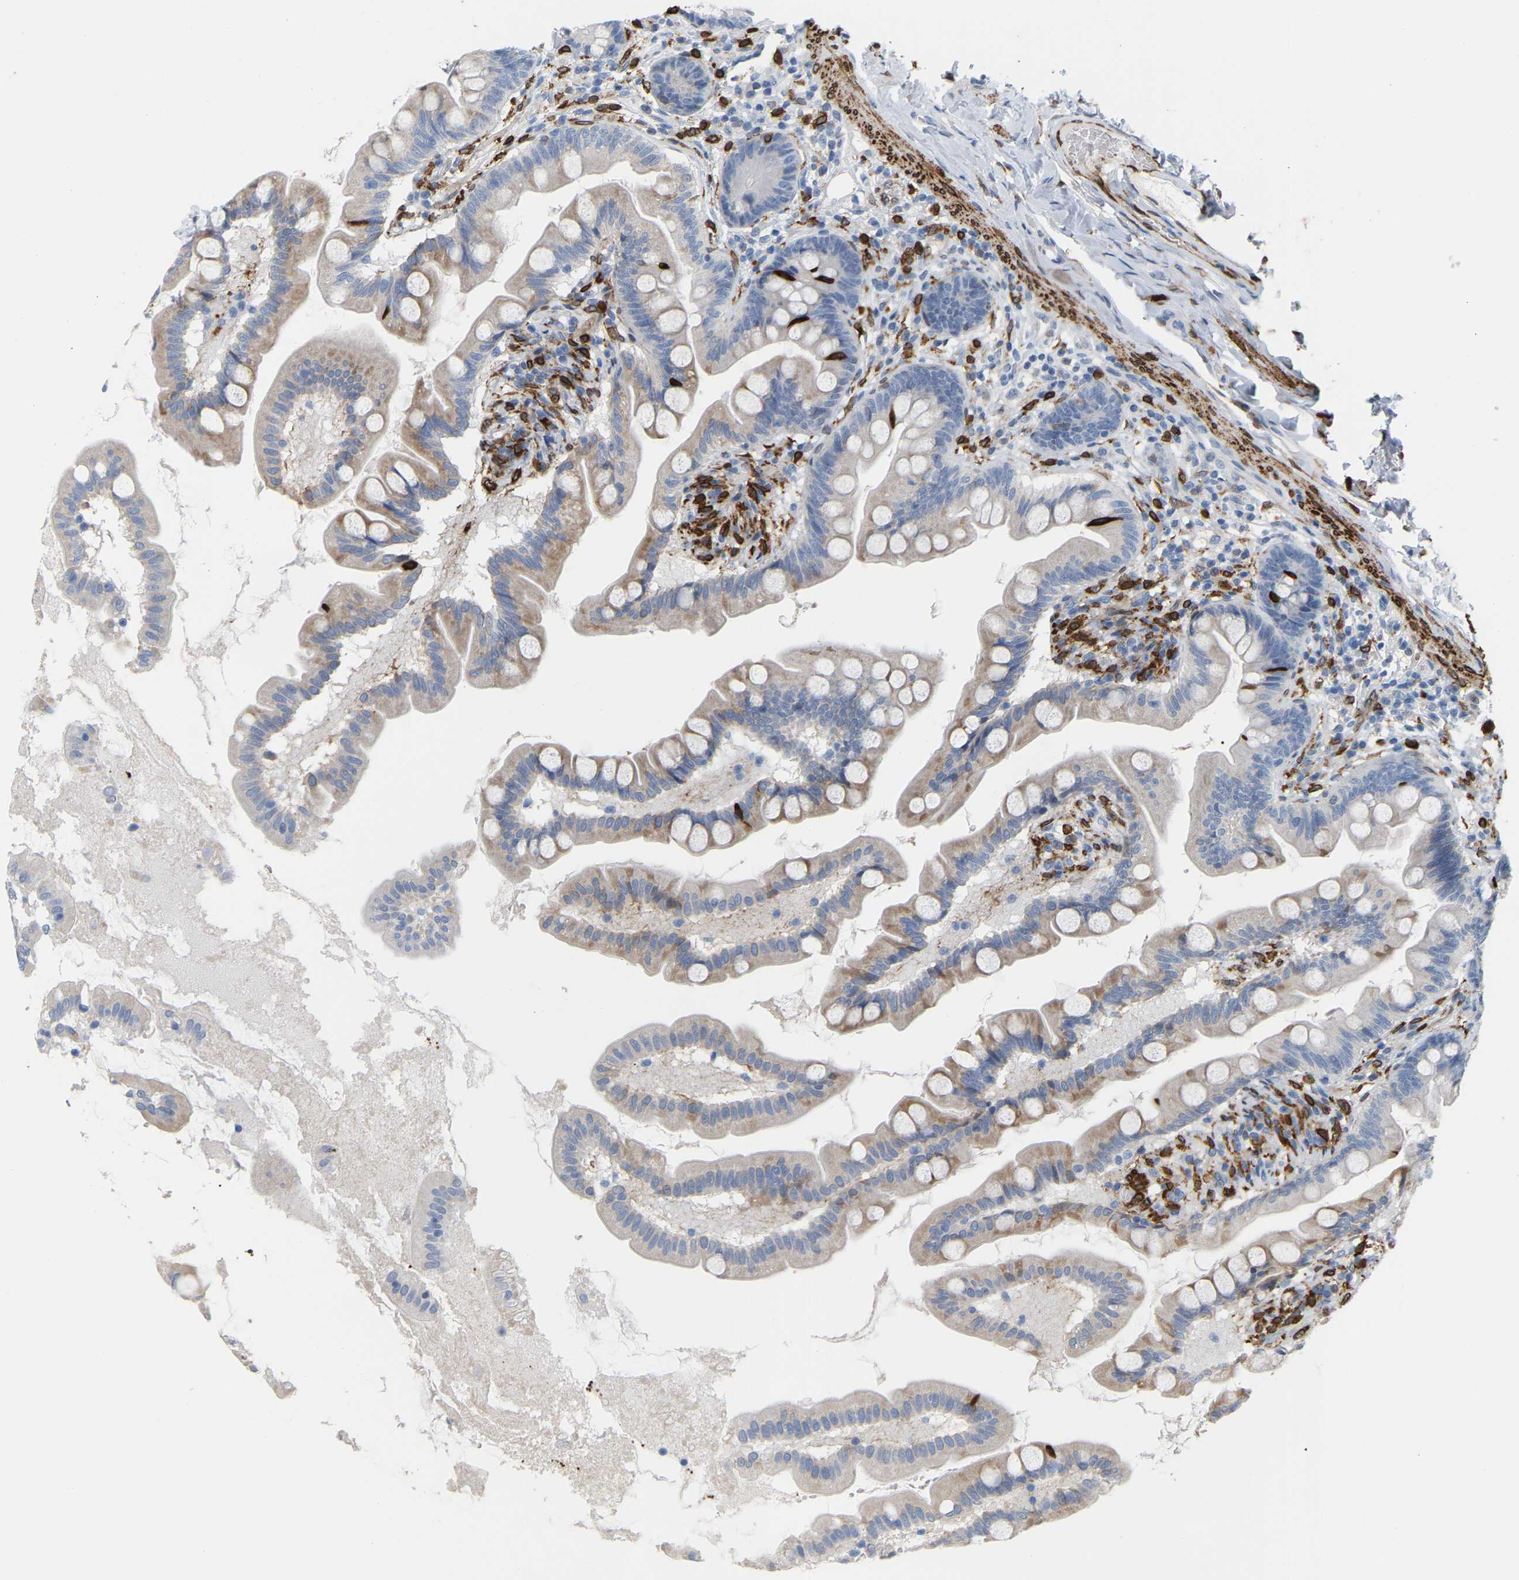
{"staining": {"intensity": "moderate", "quantity": "25%-75%", "location": "cytoplasmic/membranous"}, "tissue": "small intestine", "cell_type": "Glandular cells", "image_type": "normal", "snomed": [{"axis": "morphology", "description": "Normal tissue, NOS"}, {"axis": "topography", "description": "Small intestine"}], "caption": "Moderate cytoplasmic/membranous protein expression is appreciated in approximately 25%-75% of glandular cells in small intestine. Nuclei are stained in blue.", "gene": "PTGS1", "patient": {"sex": "female", "age": 56}}